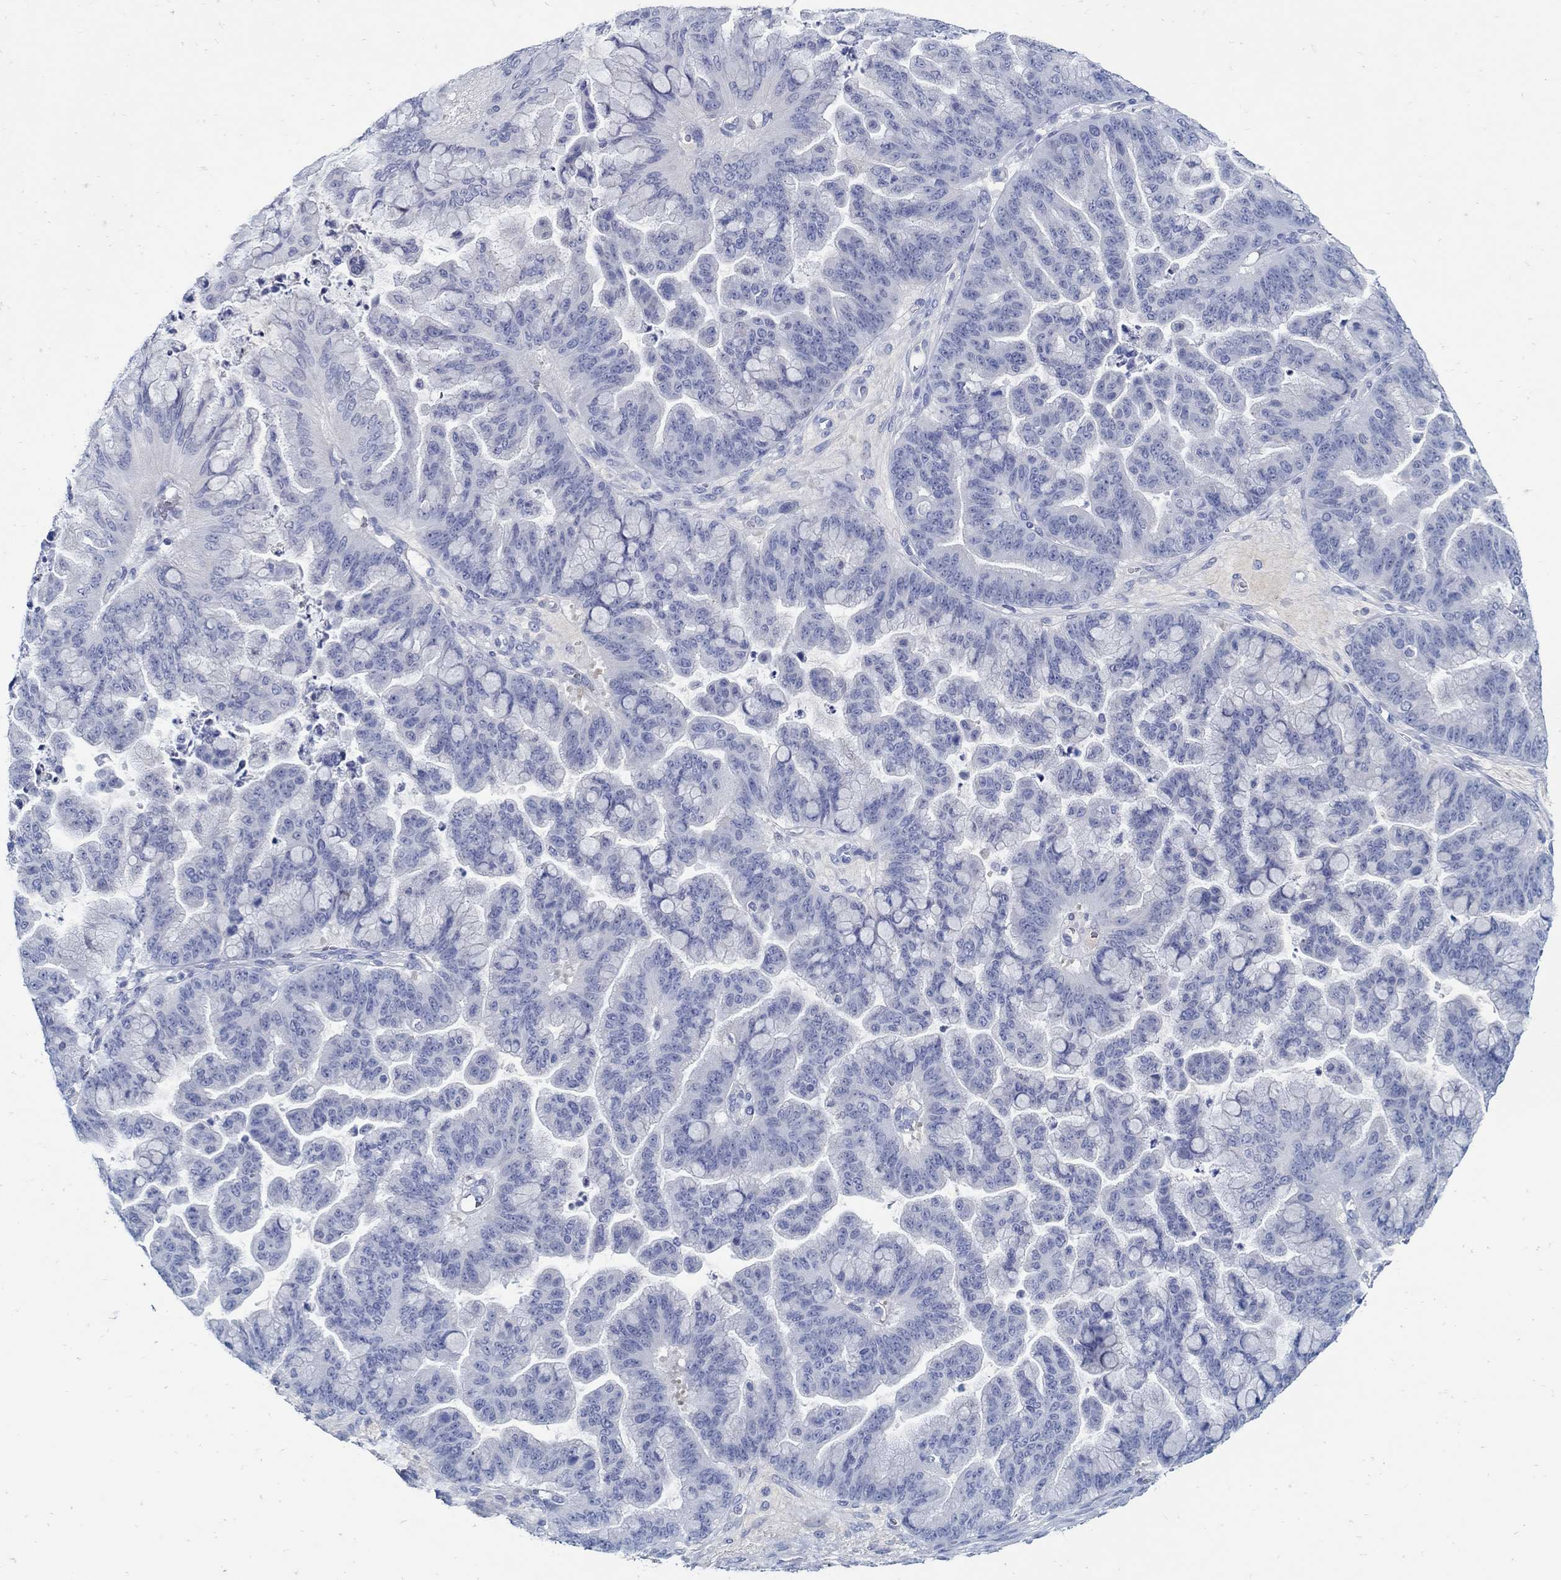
{"staining": {"intensity": "negative", "quantity": "none", "location": "none"}, "tissue": "ovarian cancer", "cell_type": "Tumor cells", "image_type": "cancer", "snomed": [{"axis": "morphology", "description": "Cystadenocarcinoma, mucinous, NOS"}, {"axis": "topography", "description": "Ovary"}], "caption": "Immunohistochemistry image of neoplastic tissue: mucinous cystadenocarcinoma (ovarian) stained with DAB reveals no significant protein staining in tumor cells.", "gene": "PAX9", "patient": {"sex": "female", "age": 67}}